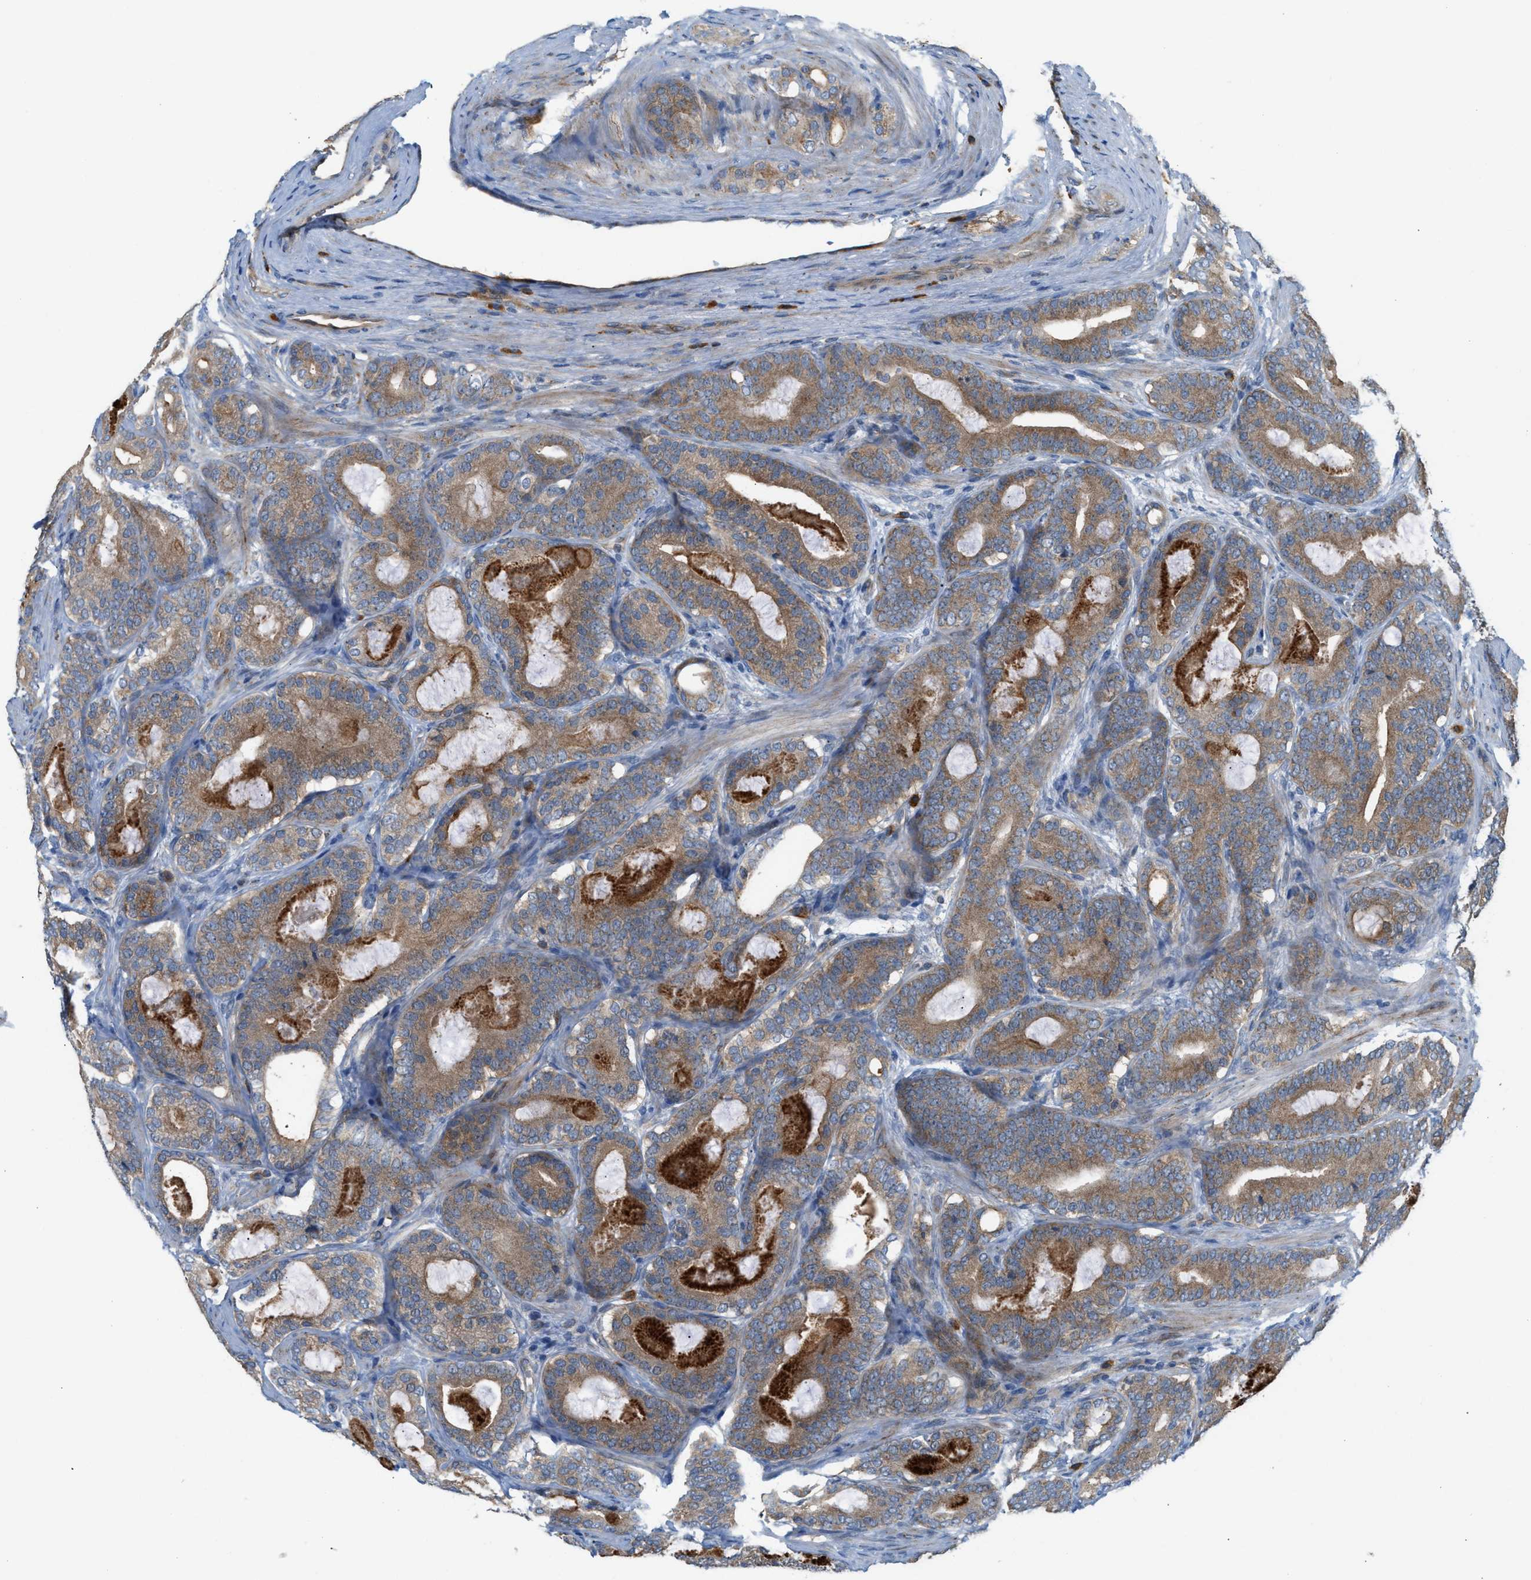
{"staining": {"intensity": "moderate", "quantity": ">75%", "location": "cytoplasmic/membranous"}, "tissue": "prostate cancer", "cell_type": "Tumor cells", "image_type": "cancer", "snomed": [{"axis": "morphology", "description": "Adenocarcinoma, High grade"}, {"axis": "topography", "description": "Prostate"}], "caption": "Prostate high-grade adenocarcinoma stained with DAB immunohistochemistry (IHC) reveals medium levels of moderate cytoplasmic/membranous staining in about >75% of tumor cells.", "gene": "PDCL", "patient": {"sex": "male", "age": 60}}